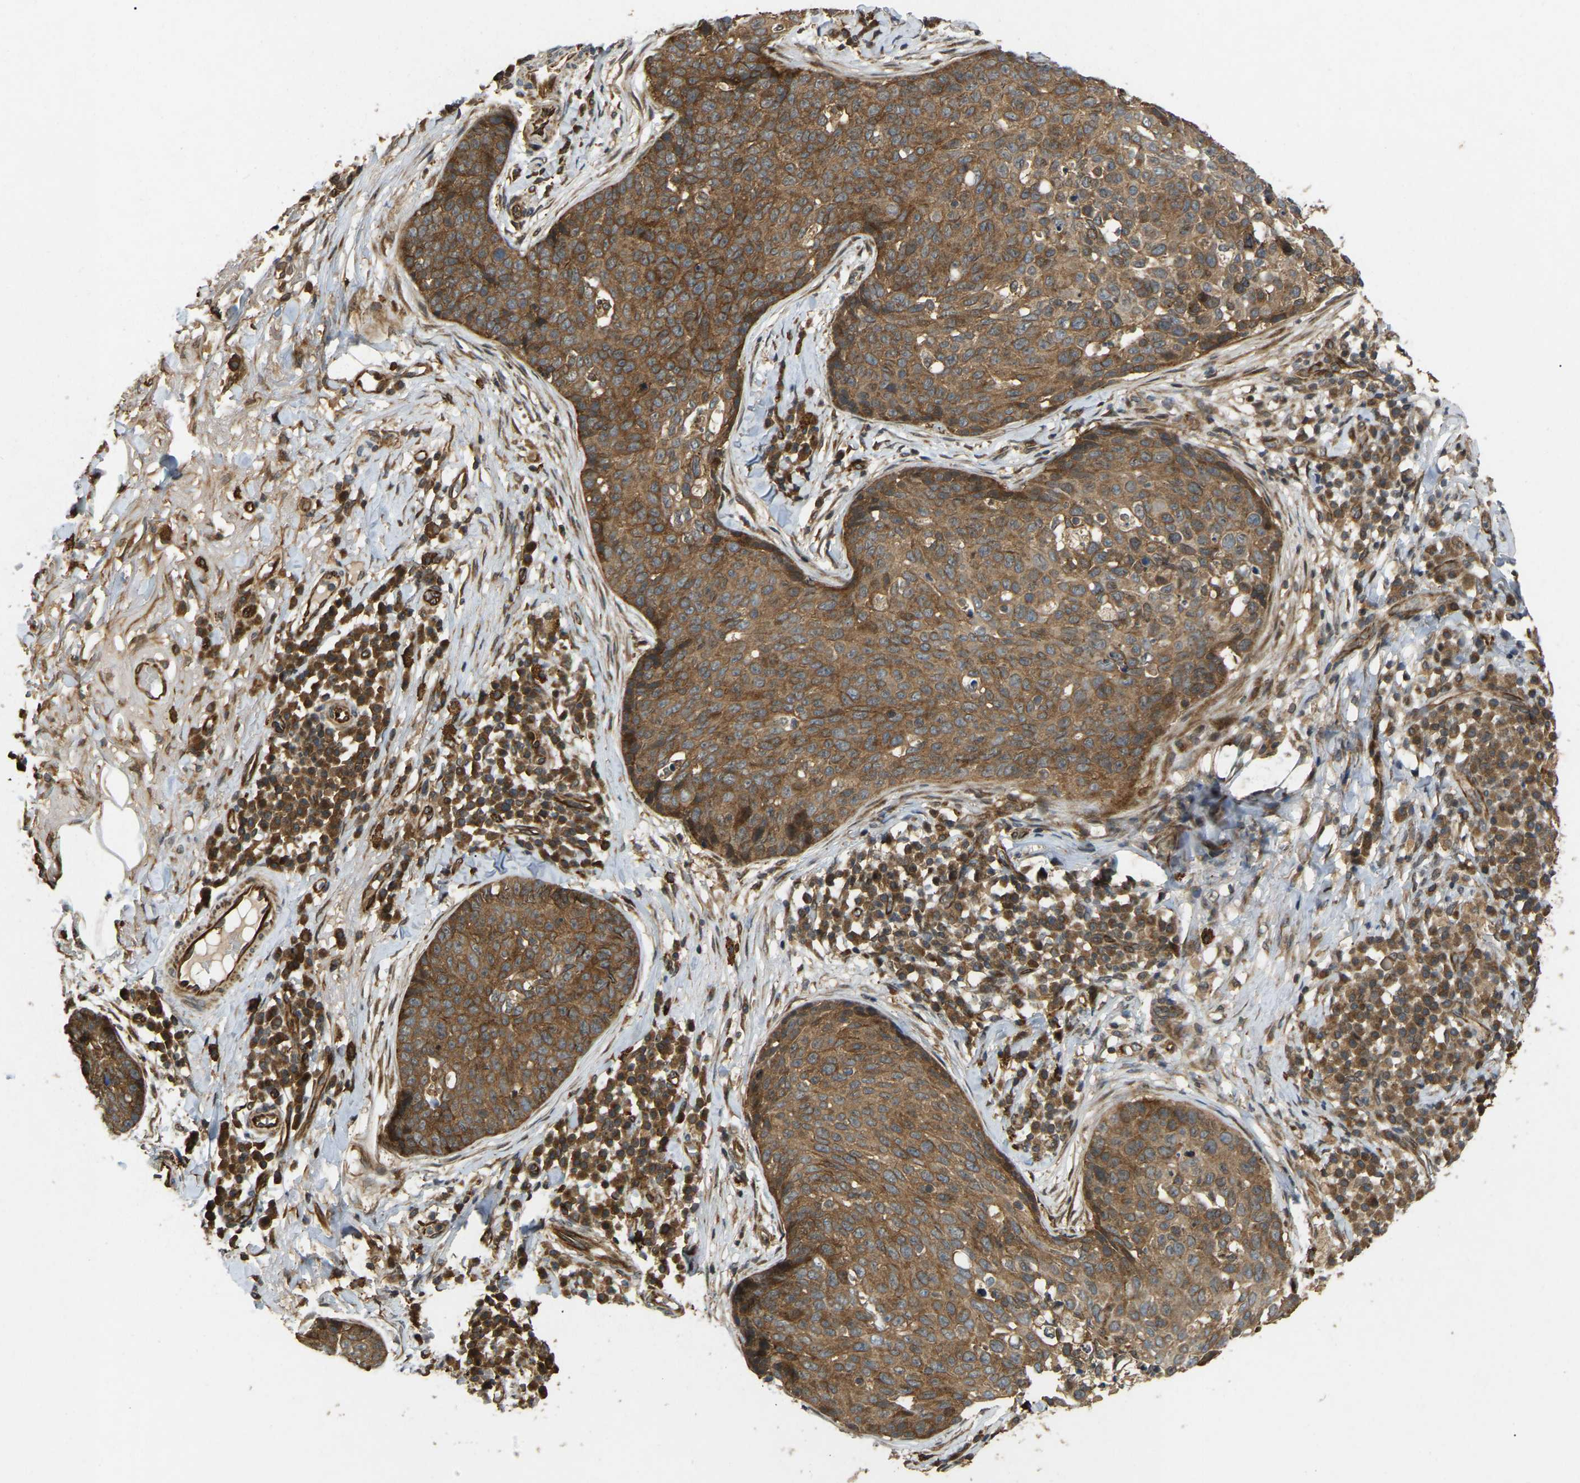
{"staining": {"intensity": "moderate", "quantity": ">75%", "location": "cytoplasmic/membranous,nuclear"}, "tissue": "skin cancer", "cell_type": "Tumor cells", "image_type": "cancer", "snomed": [{"axis": "morphology", "description": "Squamous cell carcinoma in situ, NOS"}, {"axis": "morphology", "description": "Squamous cell carcinoma, NOS"}, {"axis": "topography", "description": "Skin"}], "caption": "Brown immunohistochemical staining in human squamous cell carcinoma (skin) exhibits moderate cytoplasmic/membranous and nuclear staining in approximately >75% of tumor cells.", "gene": "KIAA1549", "patient": {"sex": "male", "age": 93}}